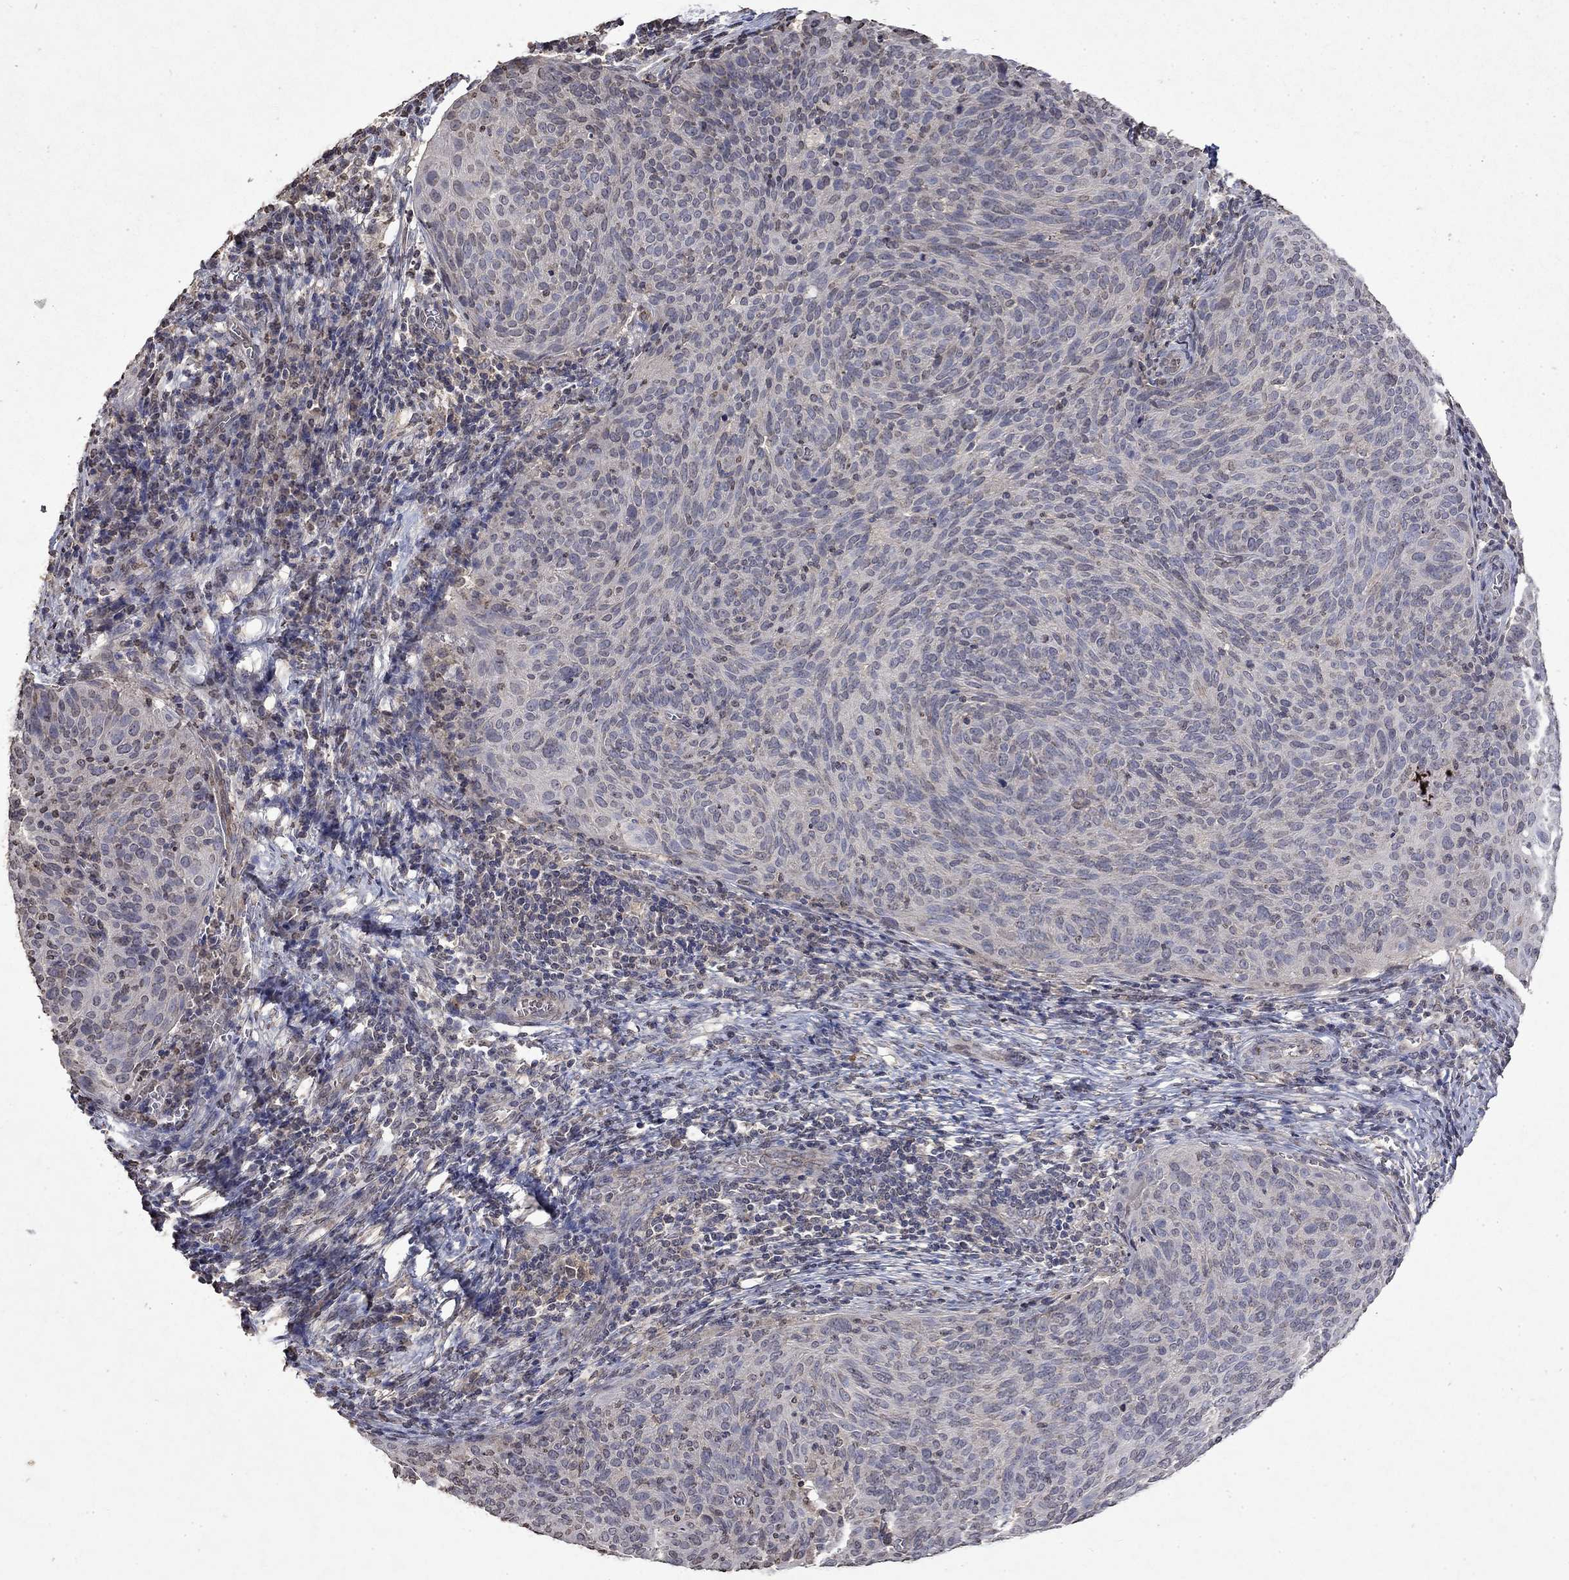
{"staining": {"intensity": "negative", "quantity": "none", "location": "none"}, "tissue": "cervical cancer", "cell_type": "Tumor cells", "image_type": "cancer", "snomed": [{"axis": "morphology", "description": "Squamous cell carcinoma, NOS"}, {"axis": "topography", "description": "Cervix"}], "caption": "Immunohistochemistry photomicrograph of human squamous cell carcinoma (cervical) stained for a protein (brown), which reveals no expression in tumor cells.", "gene": "TTC38", "patient": {"sex": "female", "age": 39}}